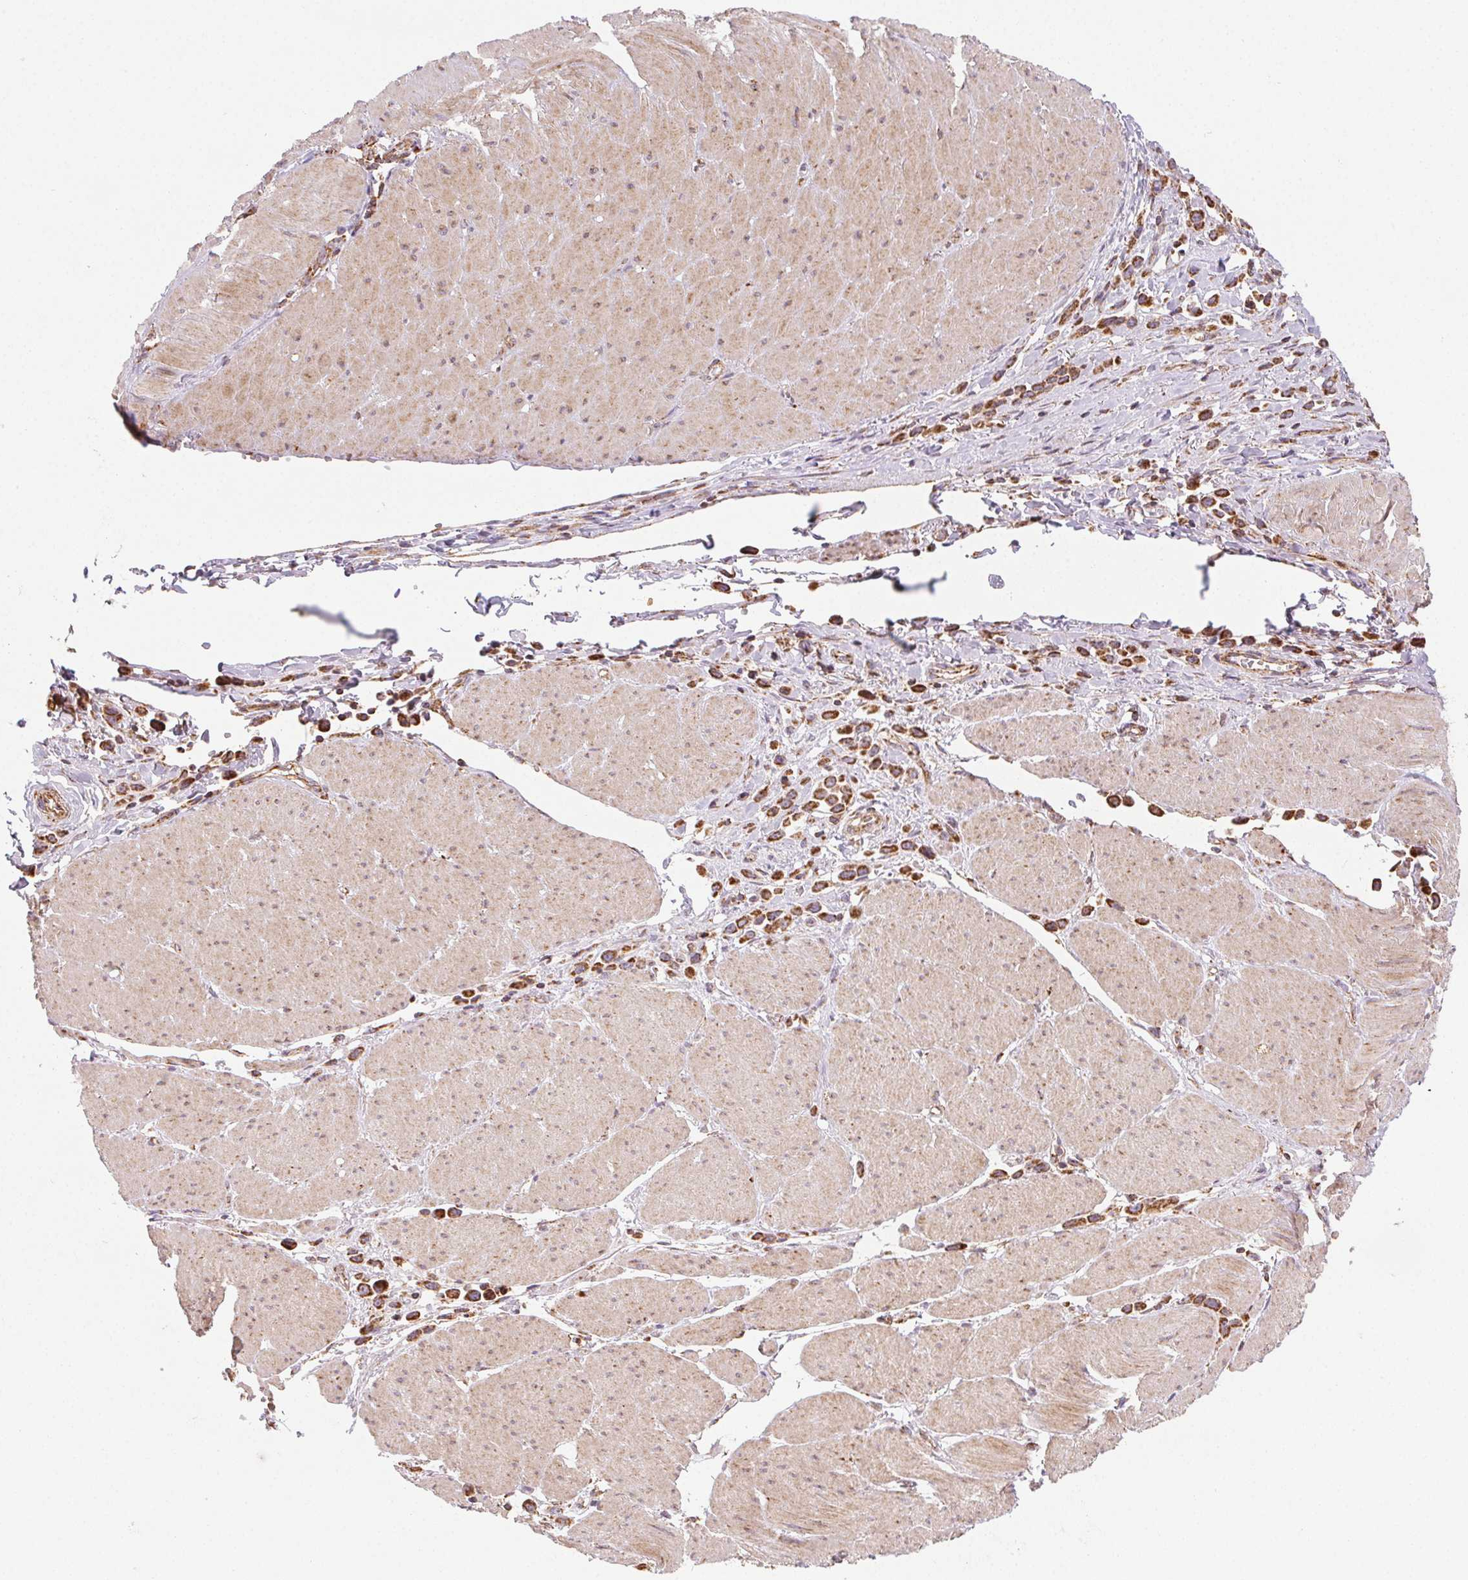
{"staining": {"intensity": "strong", "quantity": ">75%", "location": "cytoplasmic/membranous"}, "tissue": "stomach cancer", "cell_type": "Tumor cells", "image_type": "cancer", "snomed": [{"axis": "morphology", "description": "Adenocarcinoma, NOS"}, {"axis": "topography", "description": "Stomach"}], "caption": "Stomach cancer (adenocarcinoma) was stained to show a protein in brown. There is high levels of strong cytoplasmic/membranous positivity in about >75% of tumor cells. The staining is performed using DAB (3,3'-diaminobenzidine) brown chromogen to label protein expression. The nuclei are counter-stained blue using hematoxylin.", "gene": "CLPB", "patient": {"sex": "male", "age": 47}}